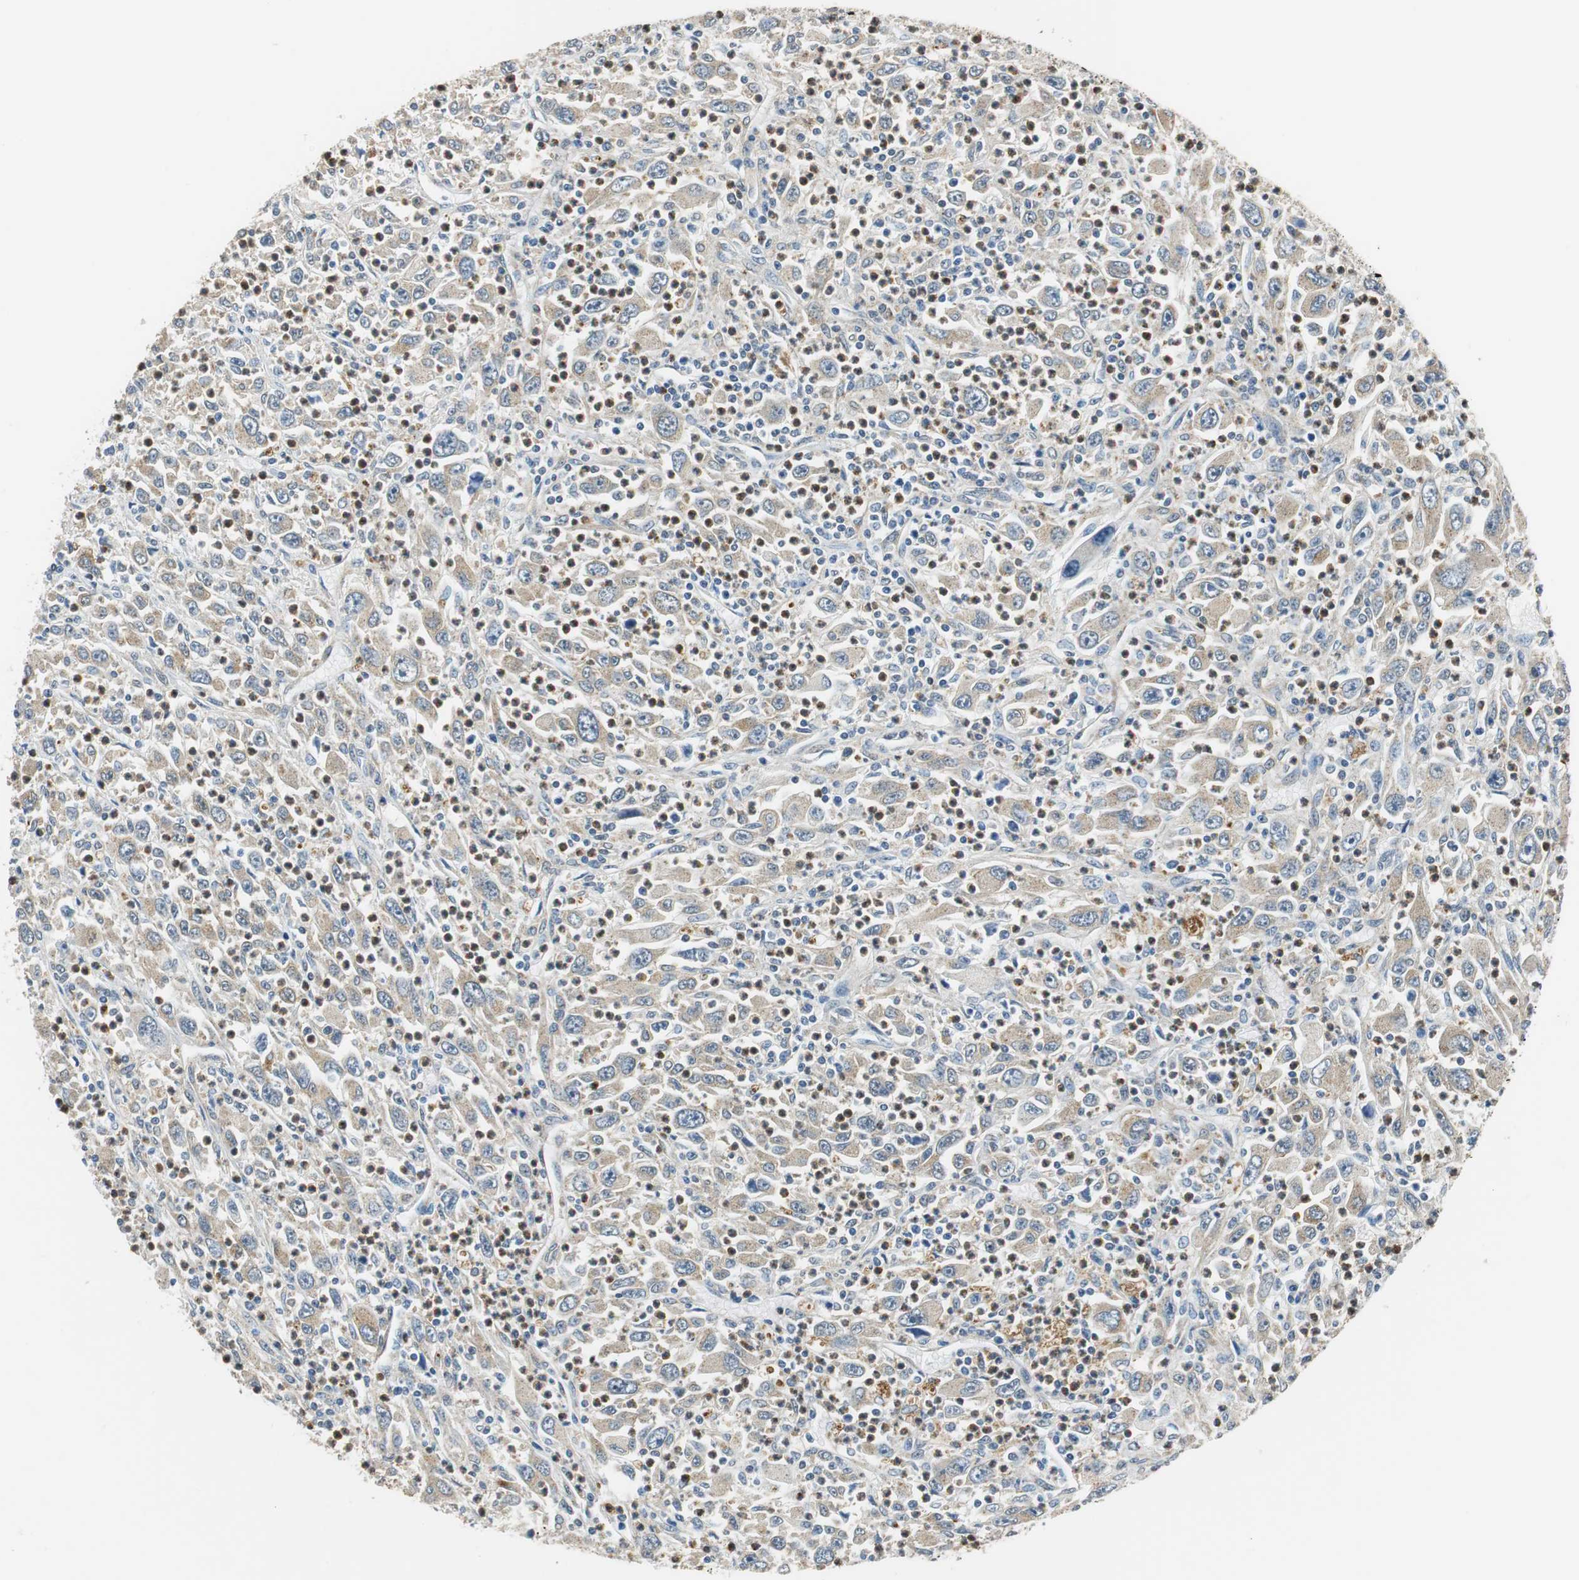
{"staining": {"intensity": "weak", "quantity": ">75%", "location": "cytoplasmic/membranous"}, "tissue": "melanoma", "cell_type": "Tumor cells", "image_type": "cancer", "snomed": [{"axis": "morphology", "description": "Malignant melanoma, Metastatic site"}, {"axis": "topography", "description": "Skin"}], "caption": "Malignant melanoma (metastatic site) stained with DAB immunohistochemistry (IHC) reveals low levels of weak cytoplasmic/membranous expression in approximately >75% of tumor cells.", "gene": "CNOT3", "patient": {"sex": "female", "age": 56}}